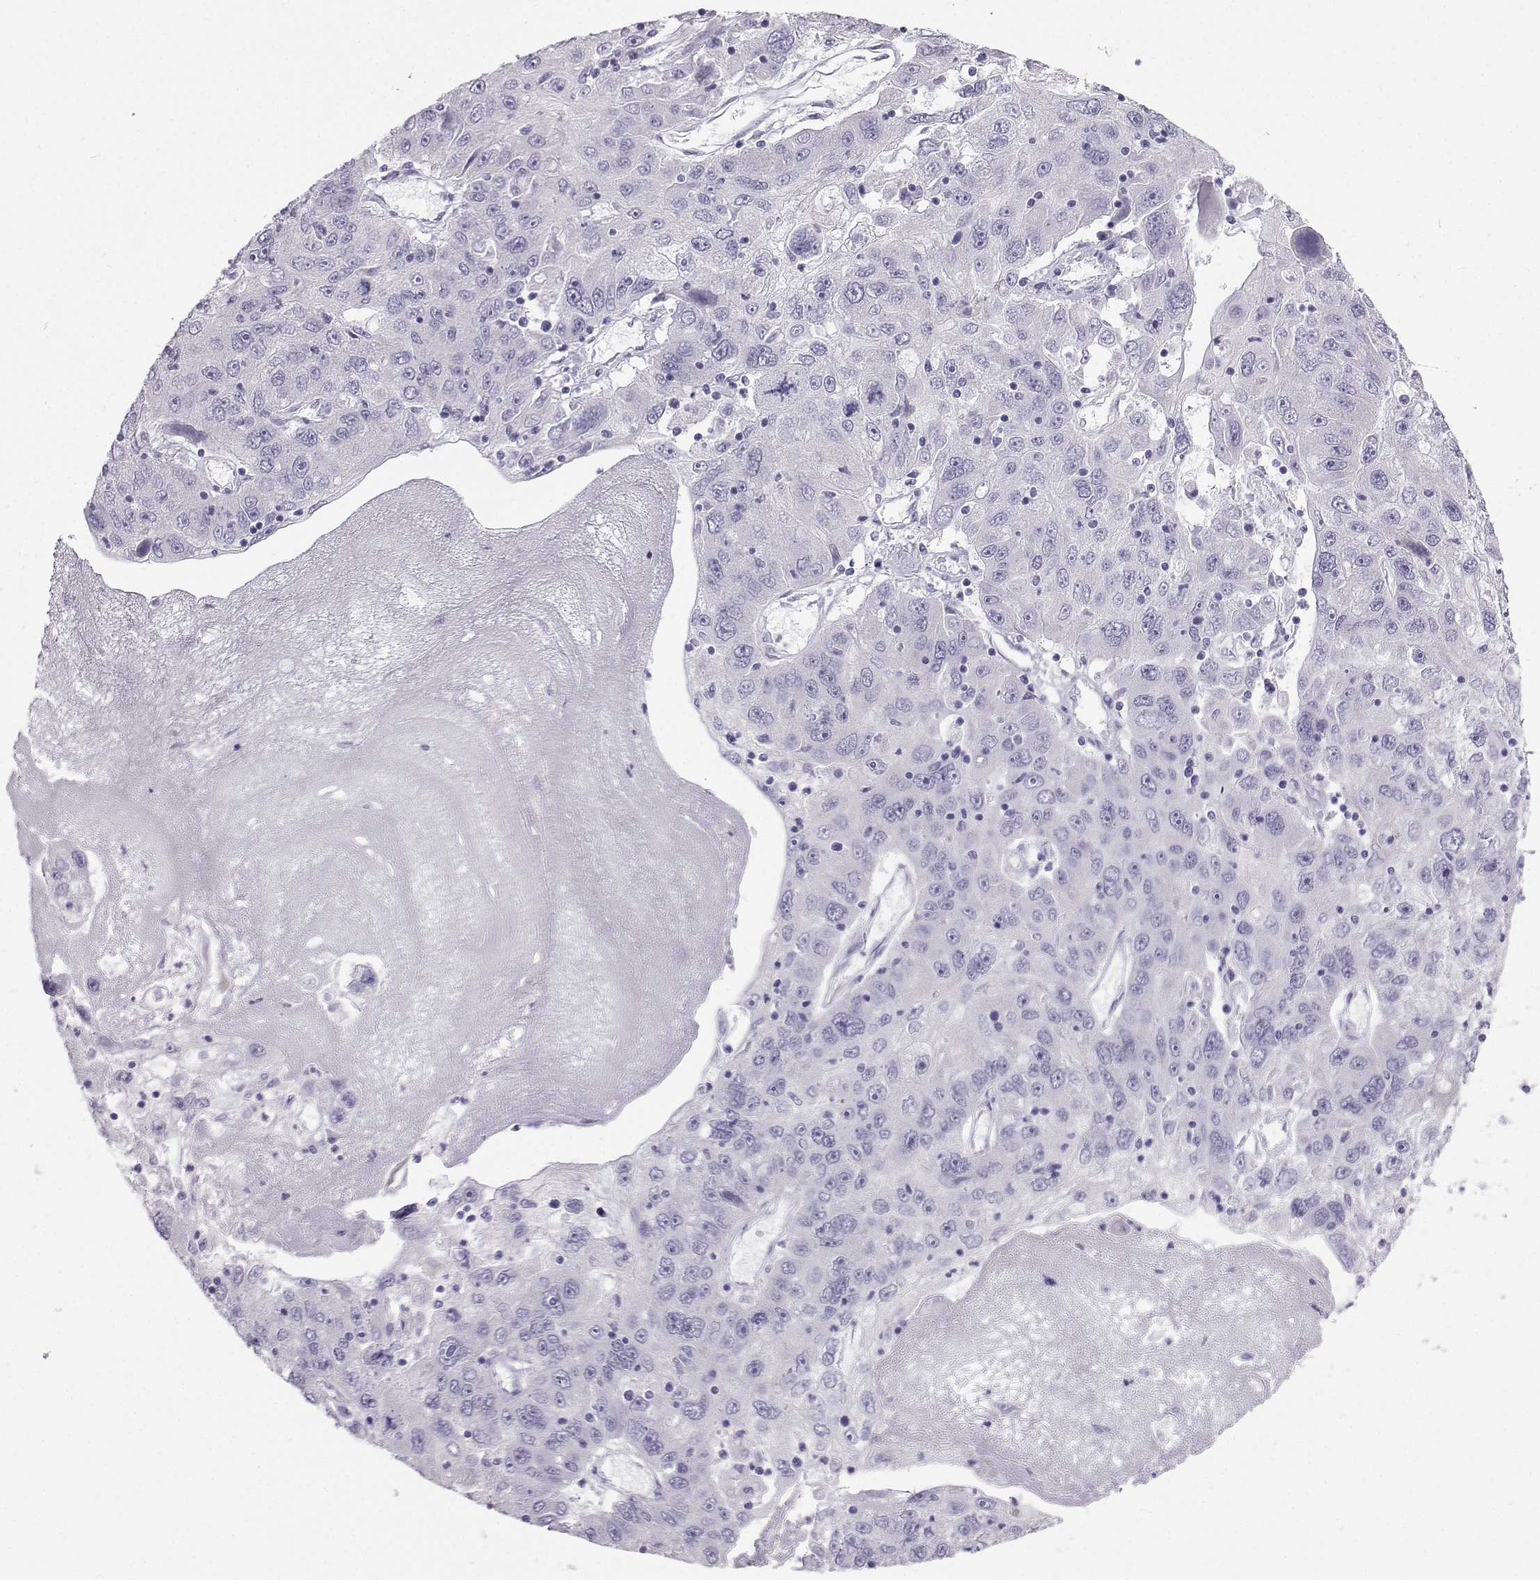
{"staining": {"intensity": "negative", "quantity": "none", "location": "none"}, "tissue": "stomach cancer", "cell_type": "Tumor cells", "image_type": "cancer", "snomed": [{"axis": "morphology", "description": "Adenocarcinoma, NOS"}, {"axis": "topography", "description": "Stomach"}], "caption": "Protein analysis of stomach cancer reveals no significant expression in tumor cells.", "gene": "IQCD", "patient": {"sex": "male", "age": 56}}